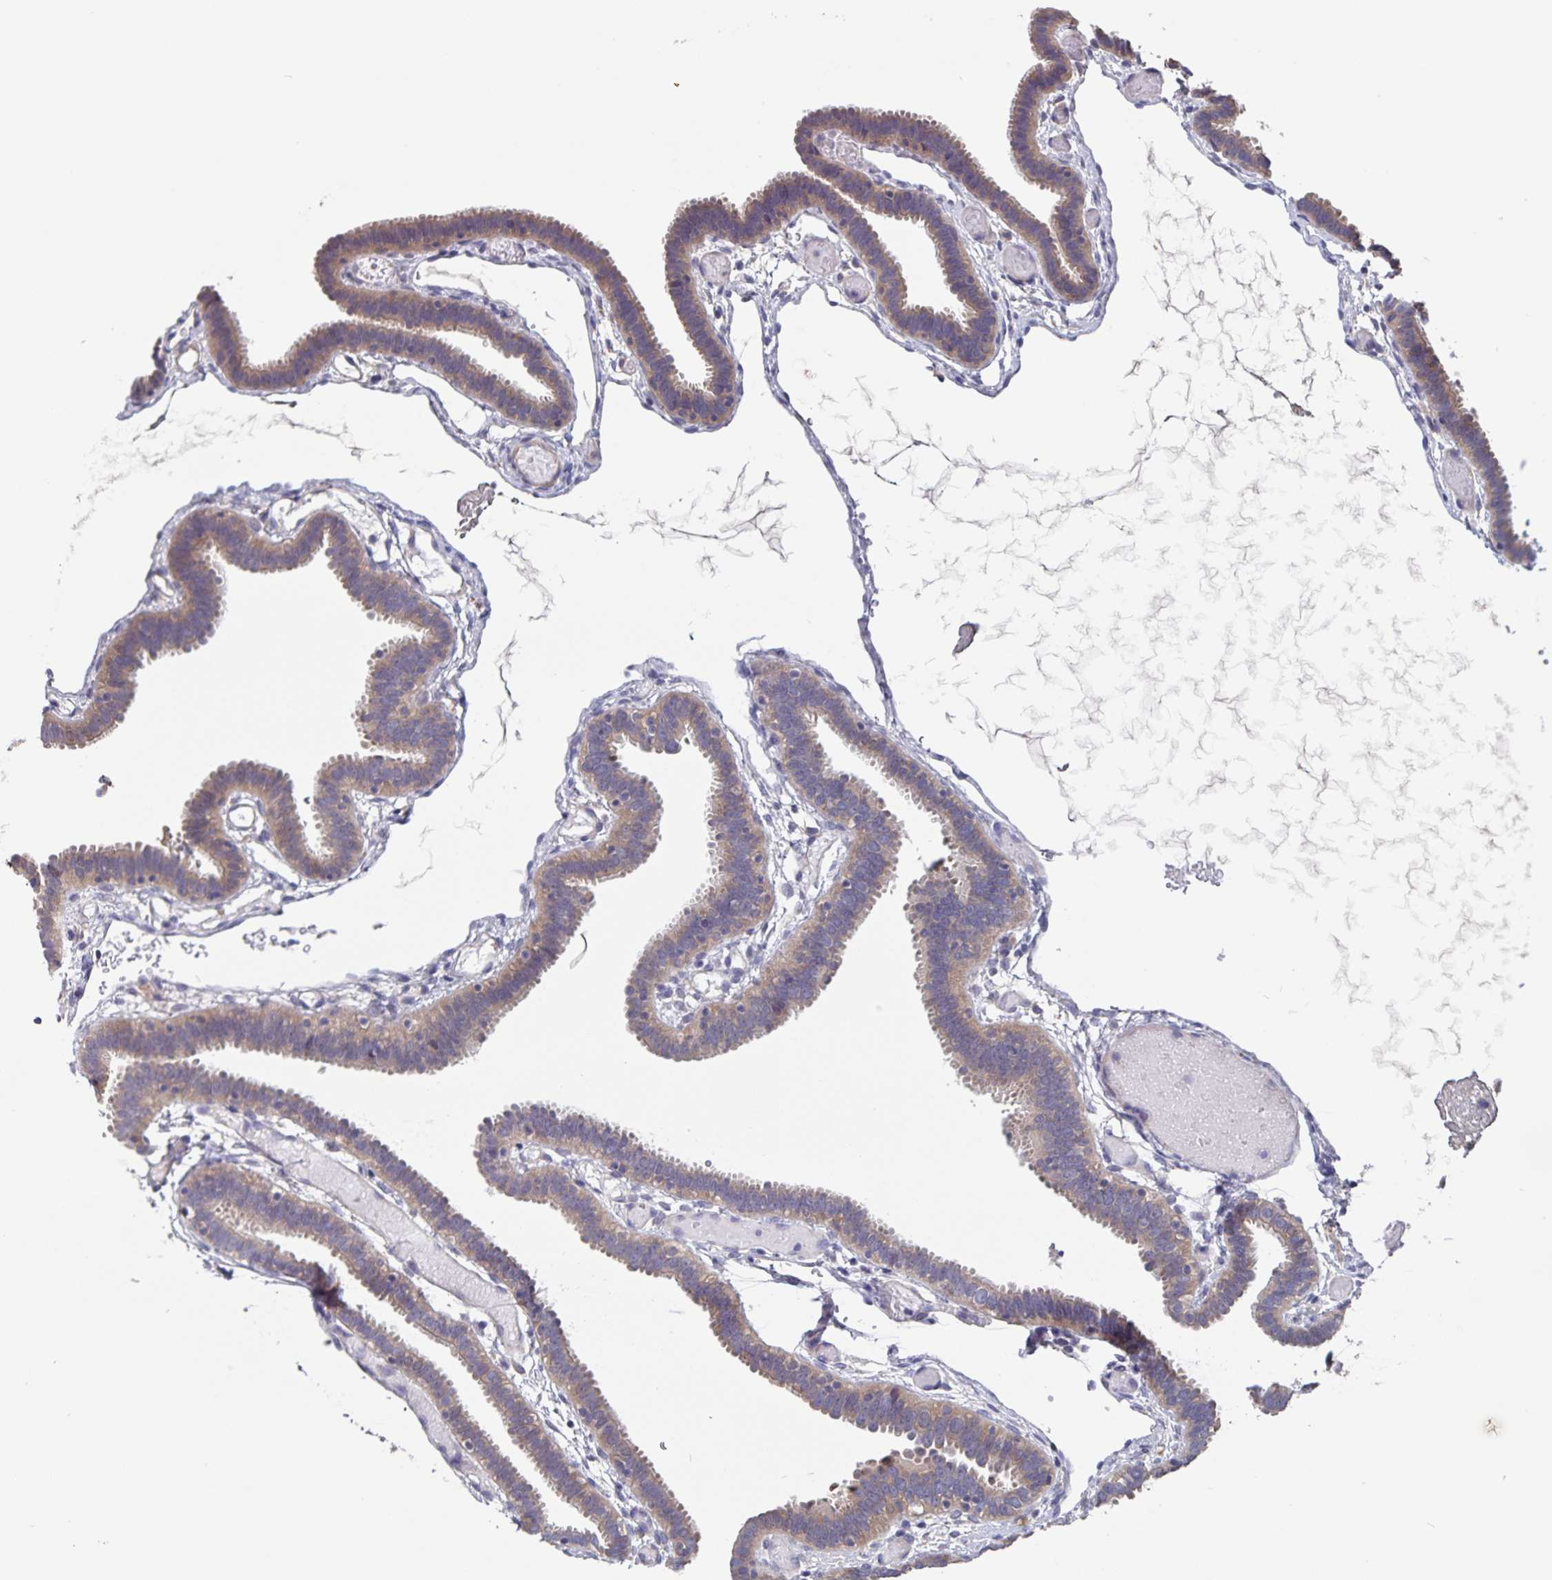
{"staining": {"intensity": "weak", "quantity": "25%-75%", "location": "cytoplasmic/membranous"}, "tissue": "fallopian tube", "cell_type": "Glandular cells", "image_type": "normal", "snomed": [{"axis": "morphology", "description": "Normal tissue, NOS"}, {"axis": "topography", "description": "Fallopian tube"}], "caption": "Immunohistochemistry (IHC) micrograph of unremarkable fallopian tube stained for a protein (brown), which shows low levels of weak cytoplasmic/membranous staining in about 25%-75% of glandular cells.", "gene": "FBXL16", "patient": {"sex": "female", "age": 37}}